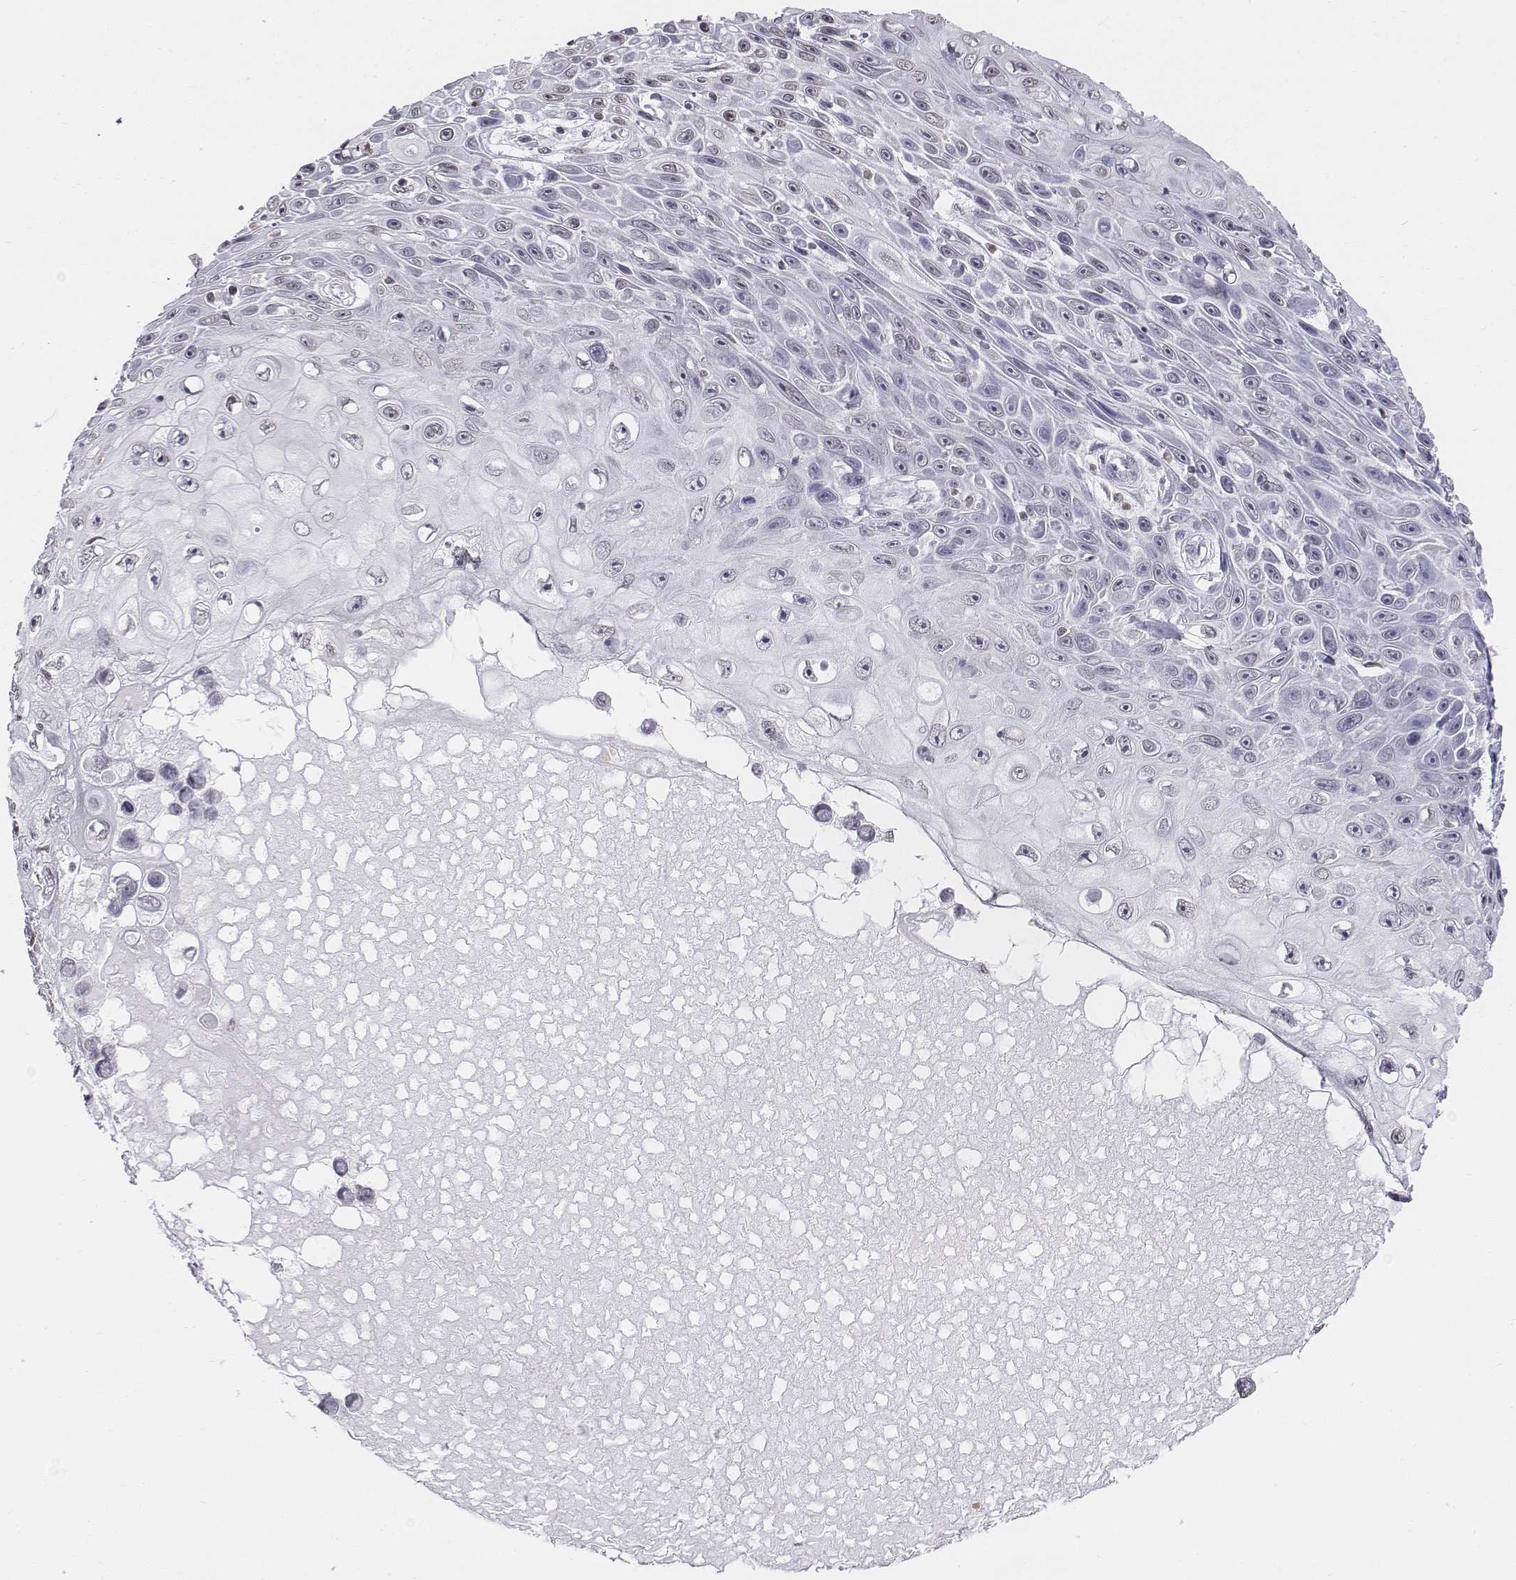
{"staining": {"intensity": "negative", "quantity": "none", "location": "none"}, "tissue": "skin cancer", "cell_type": "Tumor cells", "image_type": "cancer", "snomed": [{"axis": "morphology", "description": "Squamous cell carcinoma, NOS"}, {"axis": "topography", "description": "Skin"}], "caption": "Immunohistochemistry (IHC) of human skin squamous cell carcinoma reveals no staining in tumor cells.", "gene": "BARHL1", "patient": {"sex": "male", "age": 82}}